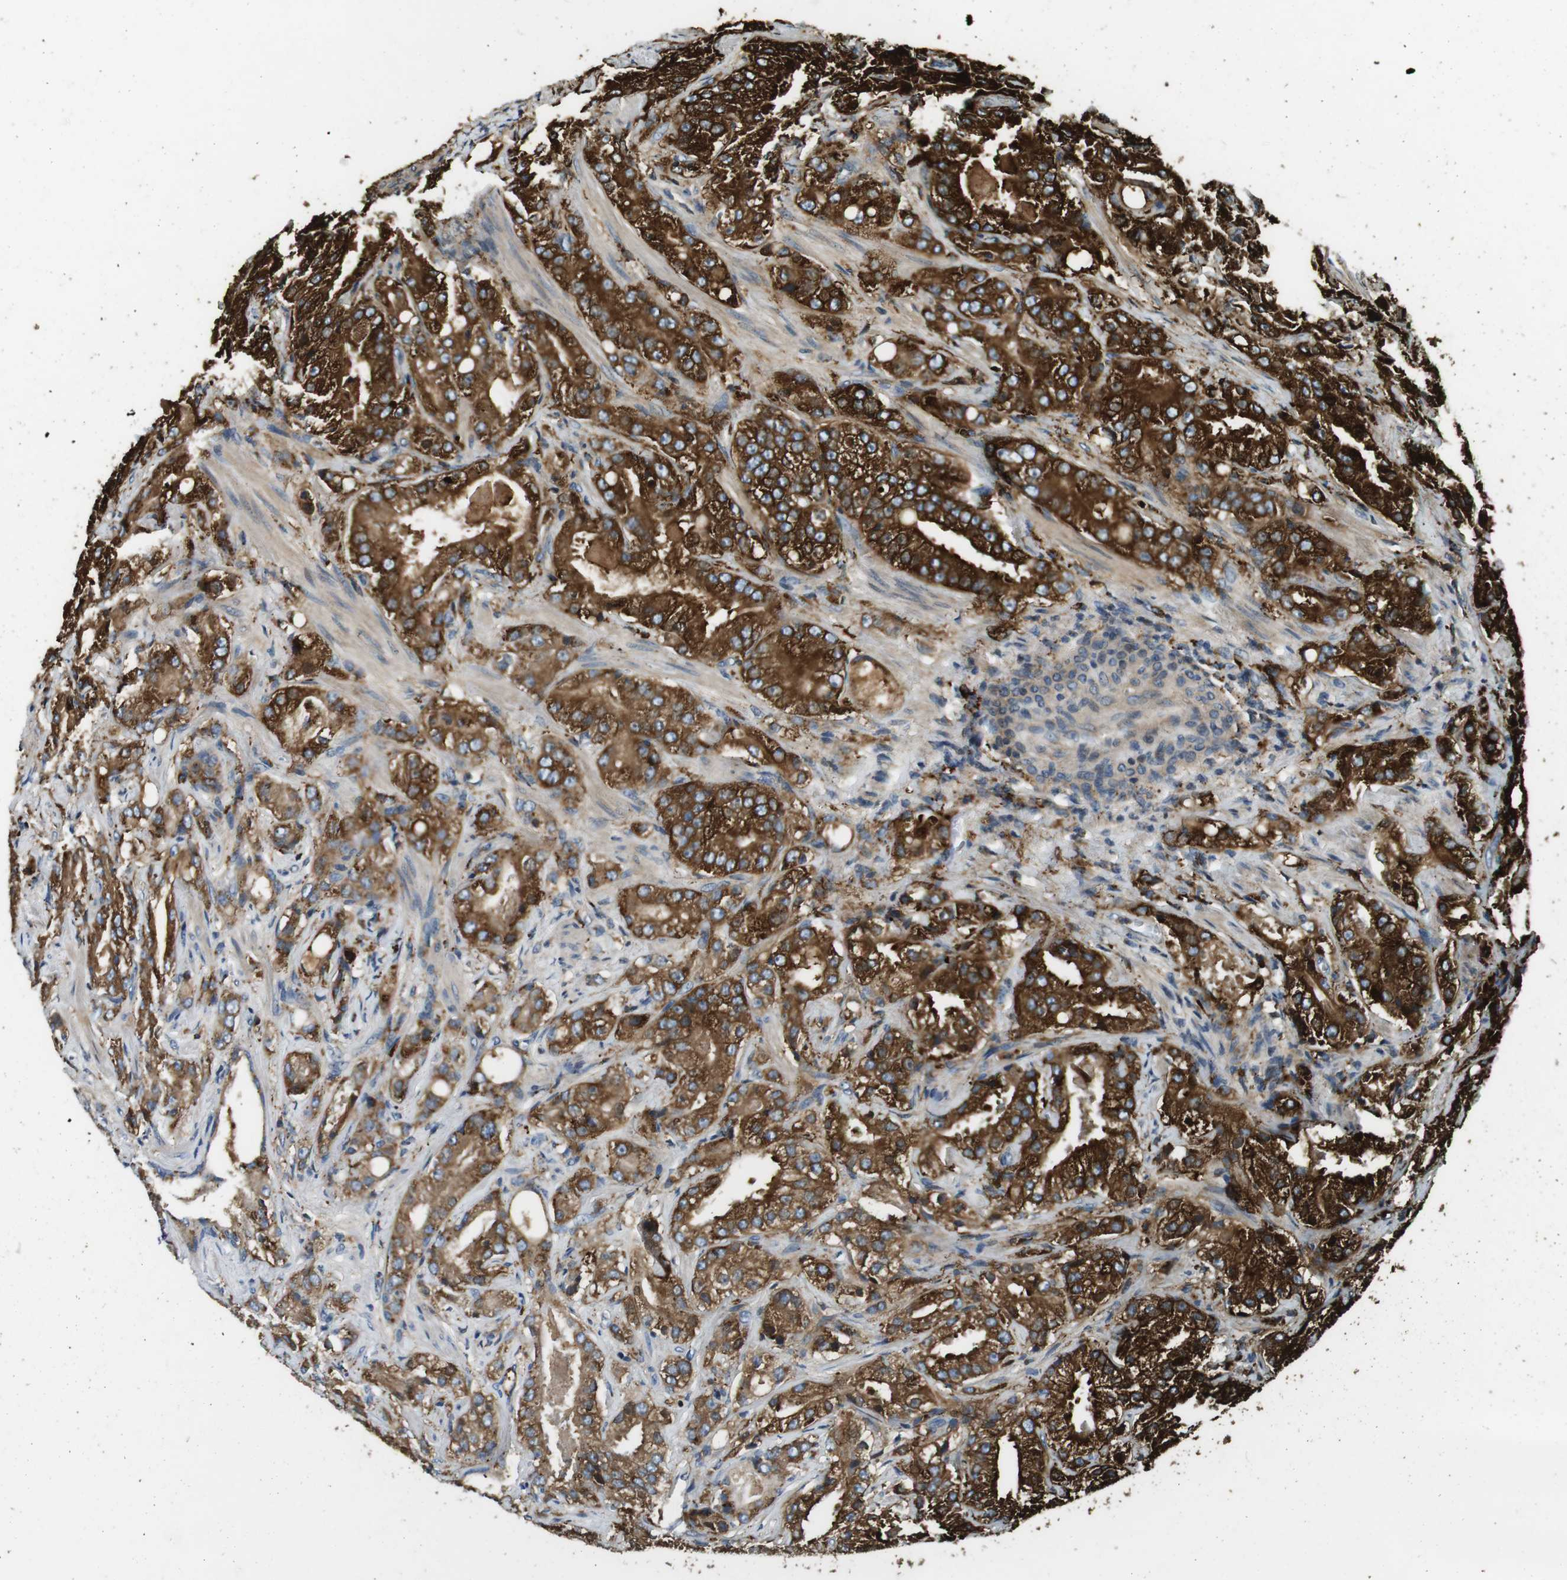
{"staining": {"intensity": "strong", "quantity": ">75%", "location": "cytoplasmic/membranous"}, "tissue": "prostate cancer", "cell_type": "Tumor cells", "image_type": "cancer", "snomed": [{"axis": "morphology", "description": "Adenocarcinoma, High grade"}, {"axis": "topography", "description": "Prostate"}], "caption": "Protein staining by immunohistochemistry reveals strong cytoplasmic/membranous positivity in approximately >75% of tumor cells in prostate high-grade adenocarcinoma.", "gene": "TXNRD1", "patient": {"sex": "male", "age": 64}}